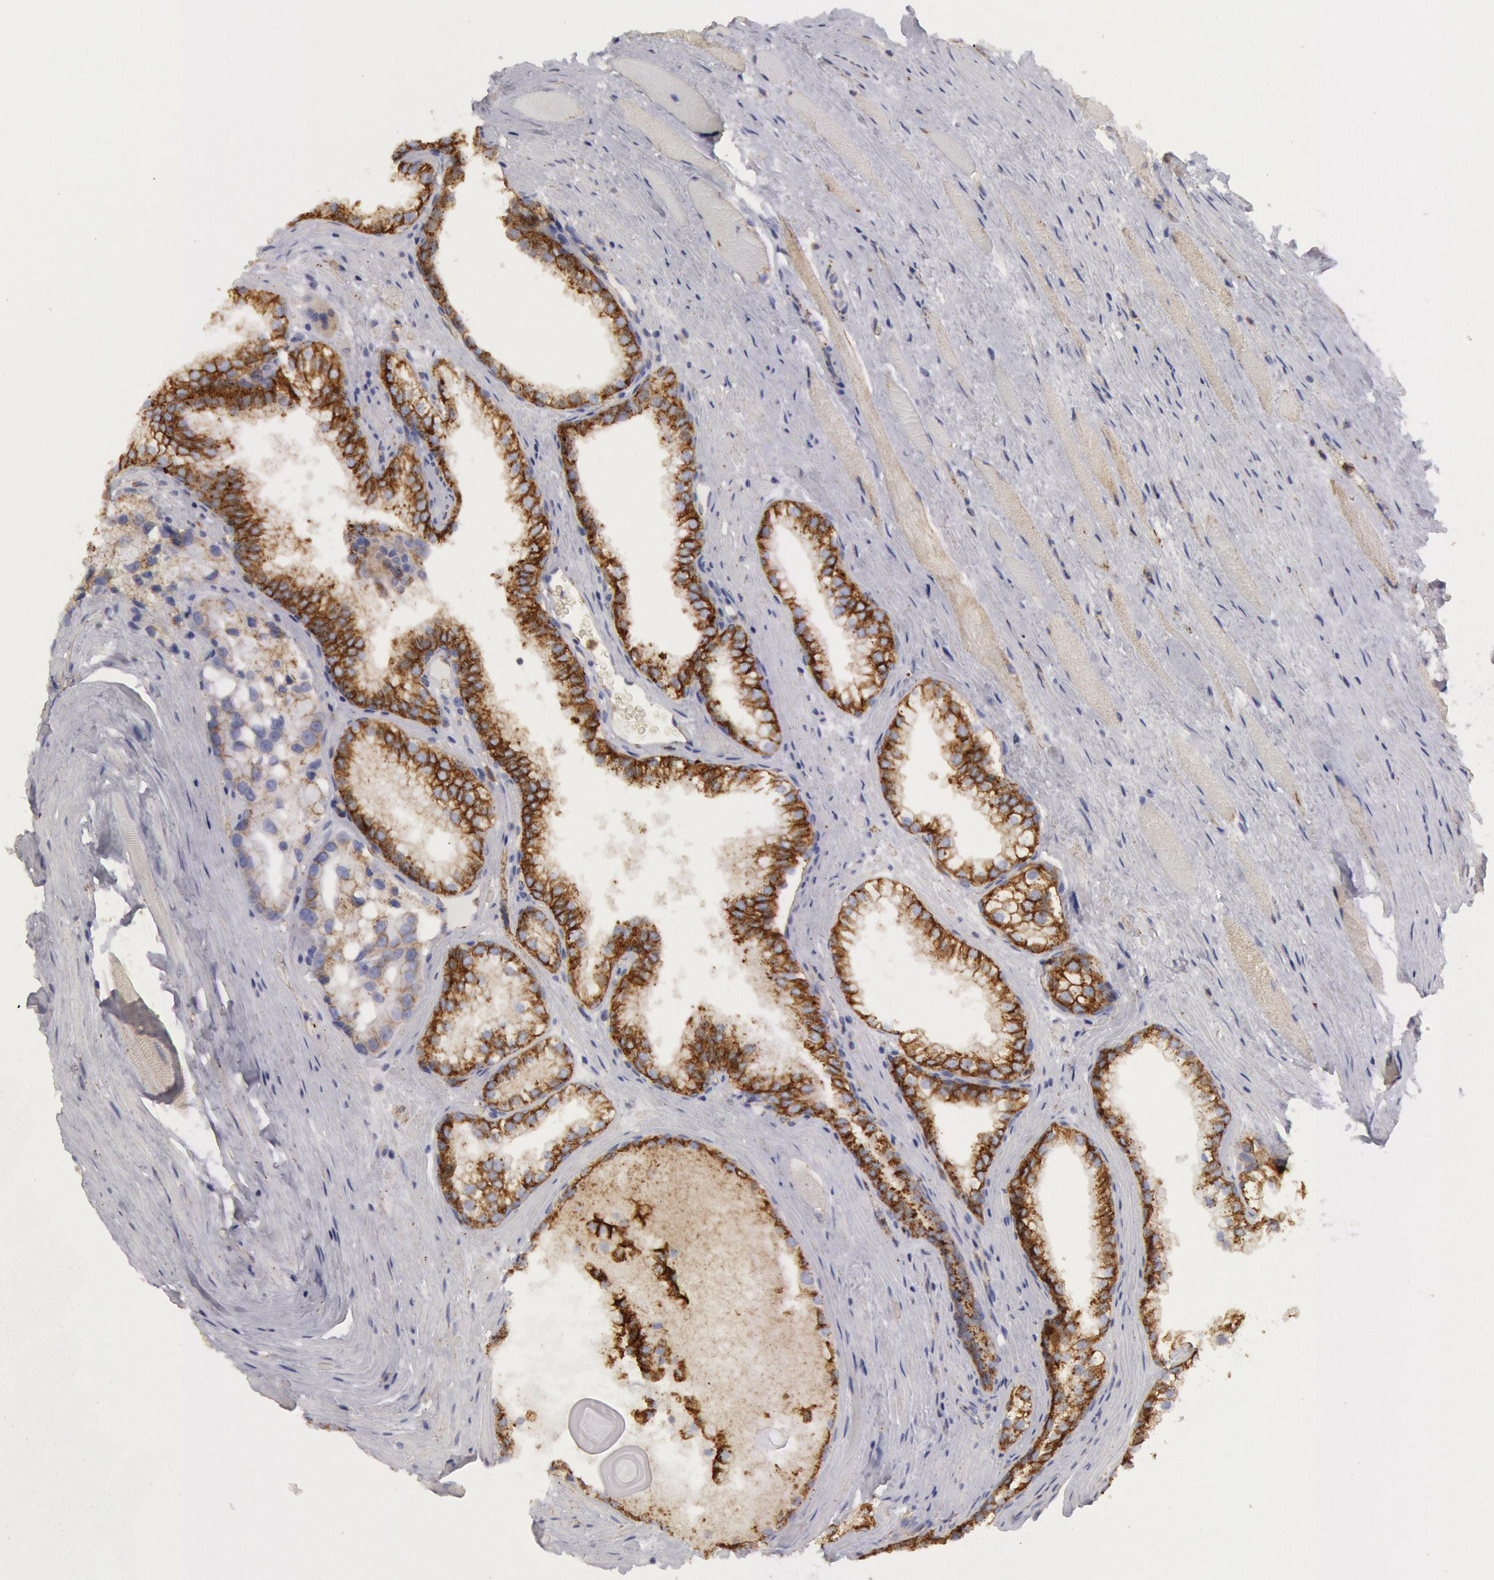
{"staining": {"intensity": "weak", "quantity": "<25%", "location": "cytoplasmic/membranous"}, "tissue": "prostate cancer", "cell_type": "Tumor cells", "image_type": "cancer", "snomed": [{"axis": "morphology", "description": "Adenocarcinoma, Medium grade"}, {"axis": "topography", "description": "Prostate"}], "caption": "Tumor cells are negative for protein expression in human adenocarcinoma (medium-grade) (prostate).", "gene": "FLOT1", "patient": {"sex": "male", "age": 72}}